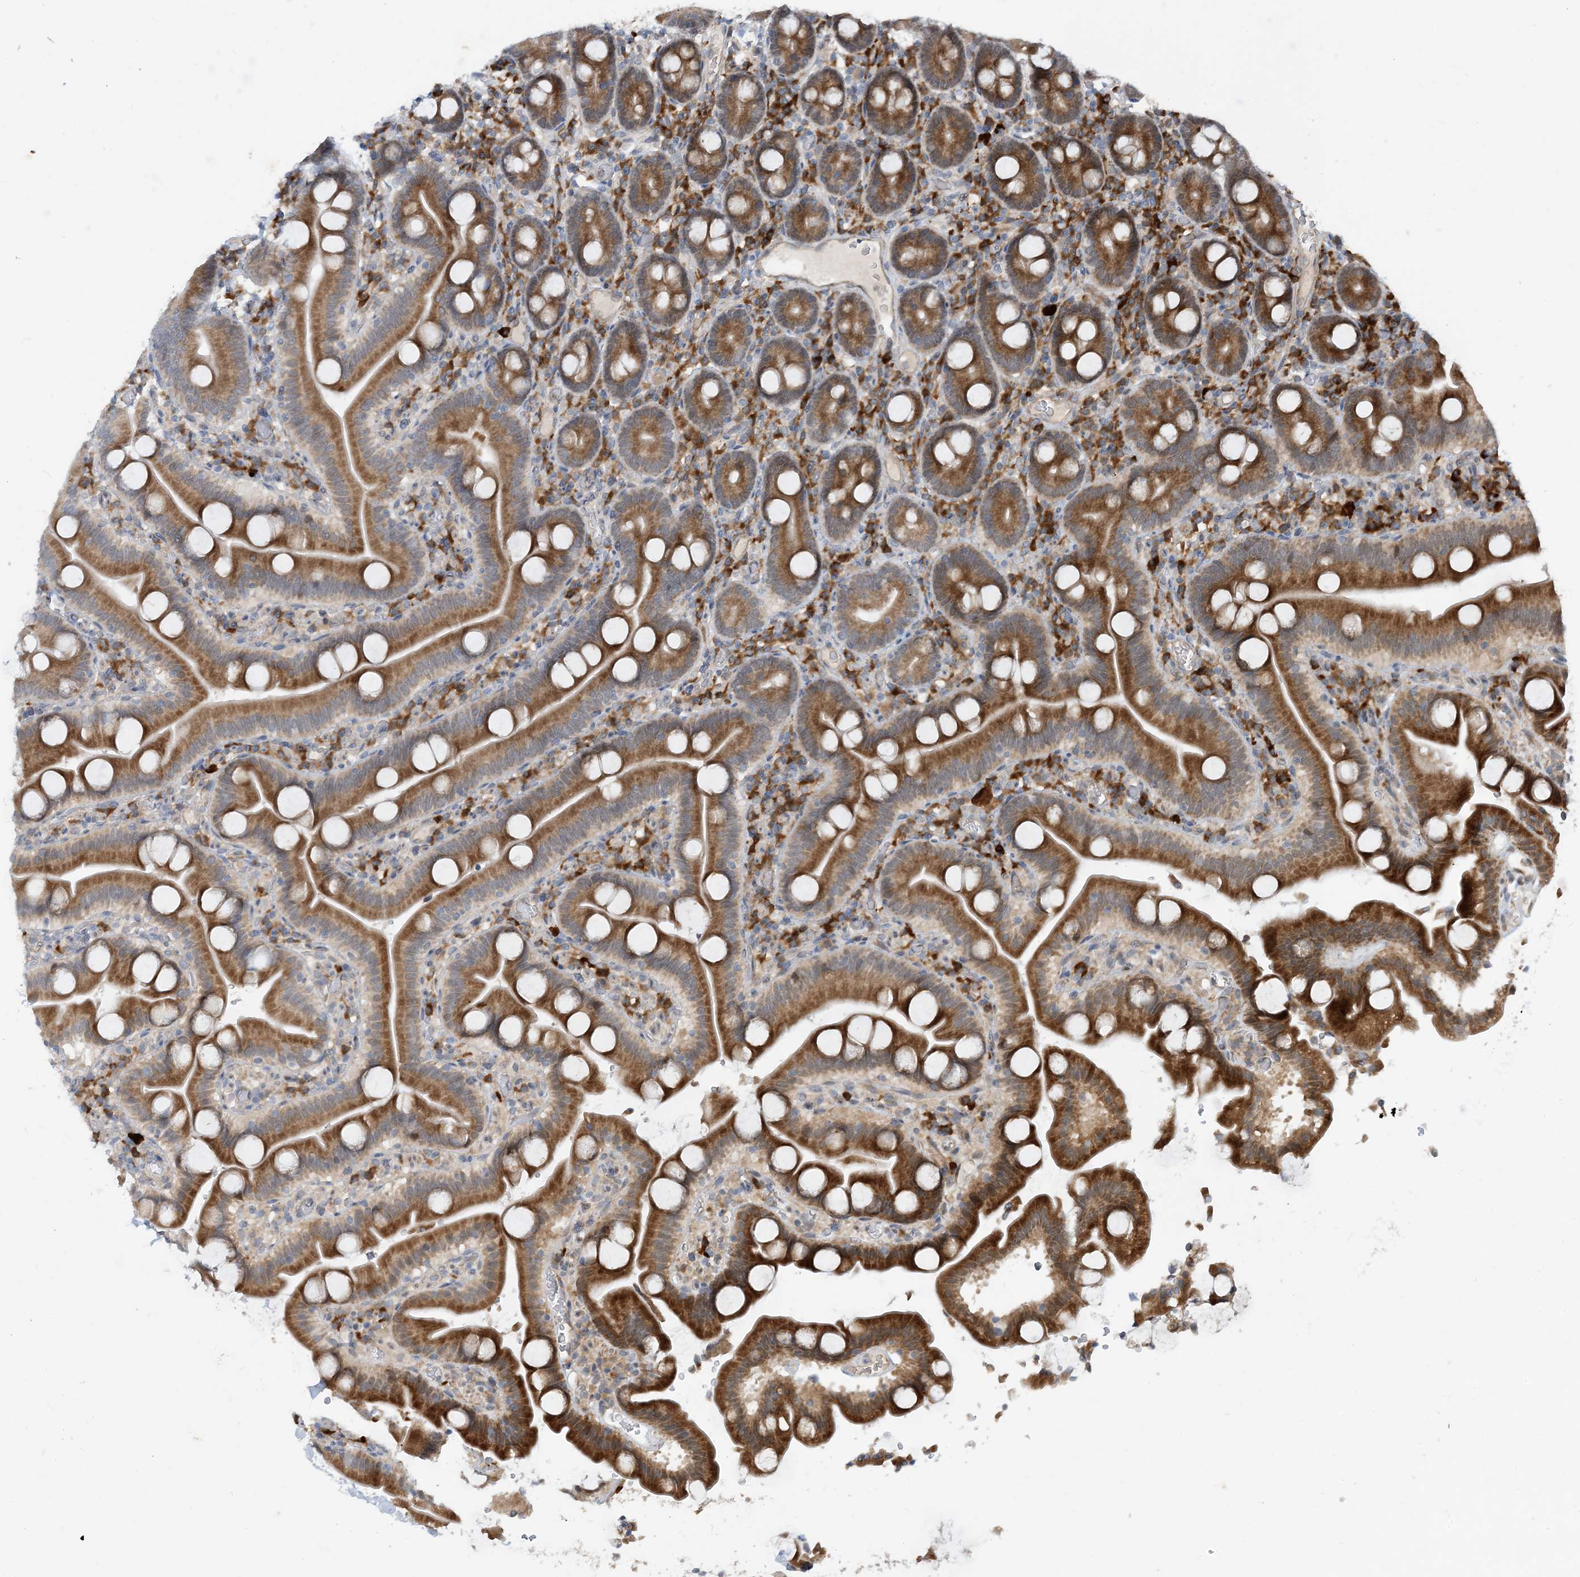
{"staining": {"intensity": "moderate", "quantity": ">75%", "location": "cytoplasmic/membranous"}, "tissue": "duodenum", "cell_type": "Glandular cells", "image_type": "normal", "snomed": [{"axis": "morphology", "description": "Normal tissue, NOS"}, {"axis": "topography", "description": "Duodenum"}], "caption": "Protein staining of unremarkable duodenum displays moderate cytoplasmic/membranous positivity in about >75% of glandular cells. (DAB (3,3'-diaminobenzidine) IHC with brightfield microscopy, high magnification).", "gene": "PHOSPHO2", "patient": {"sex": "male", "age": 55}}